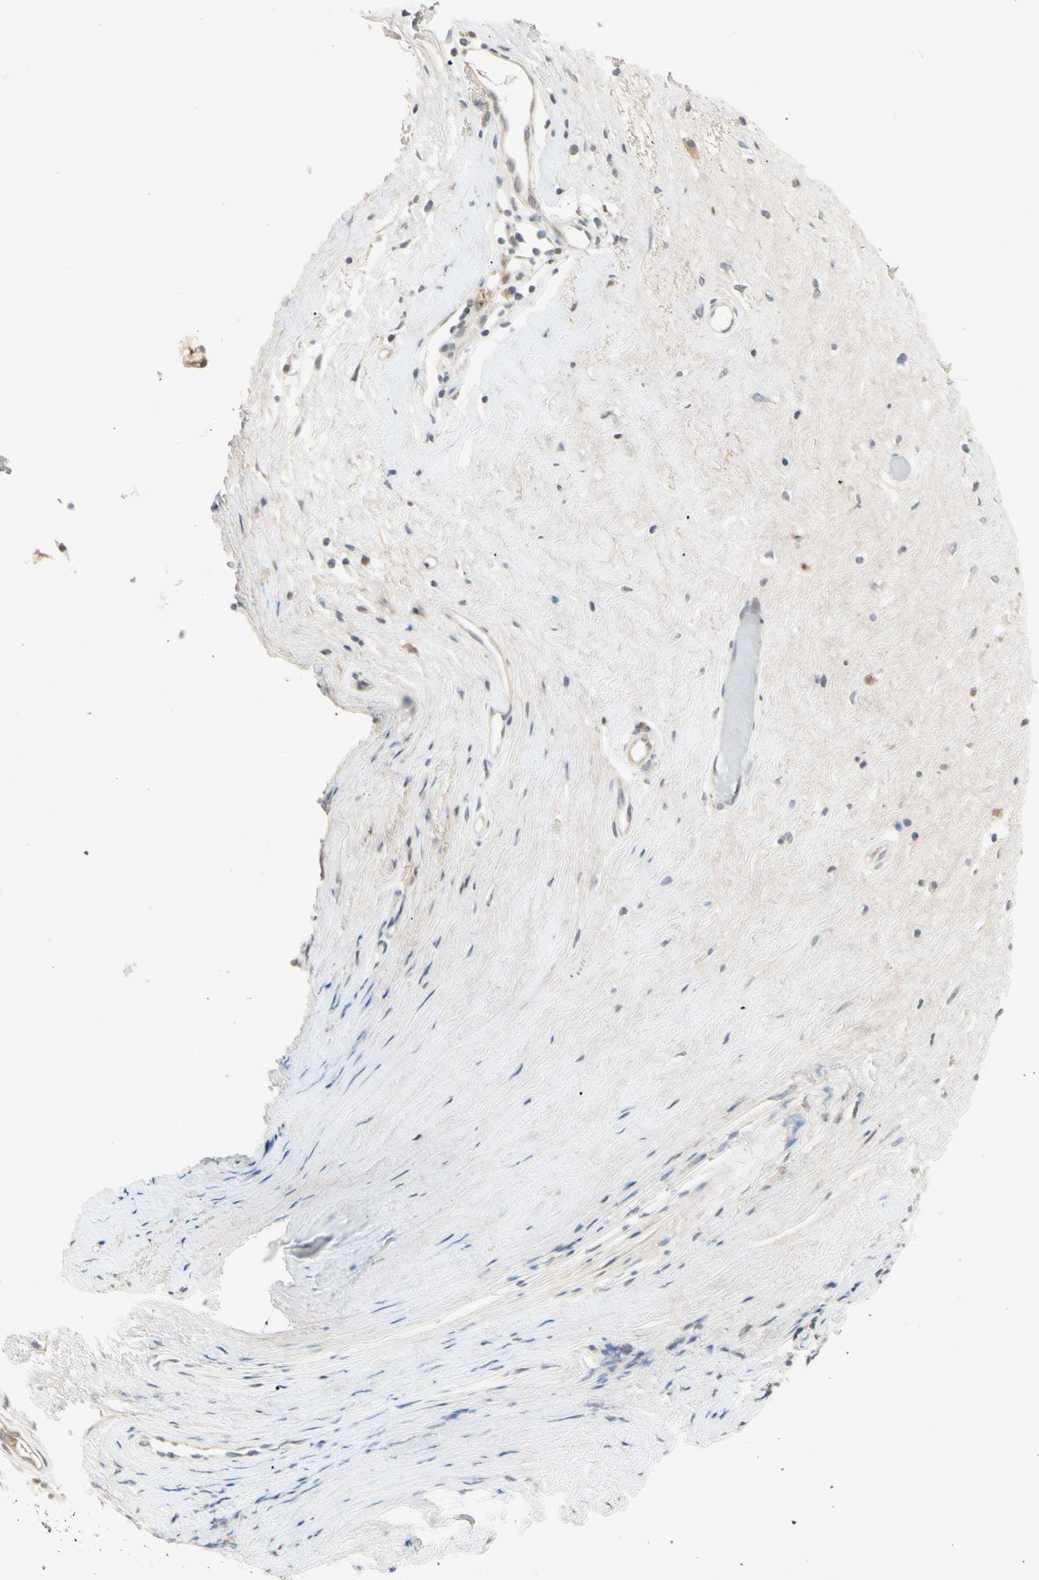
{"staining": {"intensity": "weak", "quantity": ">75%", "location": "cytoplasmic/membranous"}, "tissue": "nasopharynx", "cell_type": "Respiratory epithelial cells", "image_type": "normal", "snomed": [{"axis": "morphology", "description": "Normal tissue, NOS"}, {"axis": "morphology", "description": "Inflammation, NOS"}, {"axis": "topography", "description": "Nasopharynx"}], "caption": "A histopathology image of human nasopharynx stained for a protein demonstrates weak cytoplasmic/membranous brown staining in respiratory epithelial cells.", "gene": "CCL4", "patient": {"sex": "male", "age": 48}}